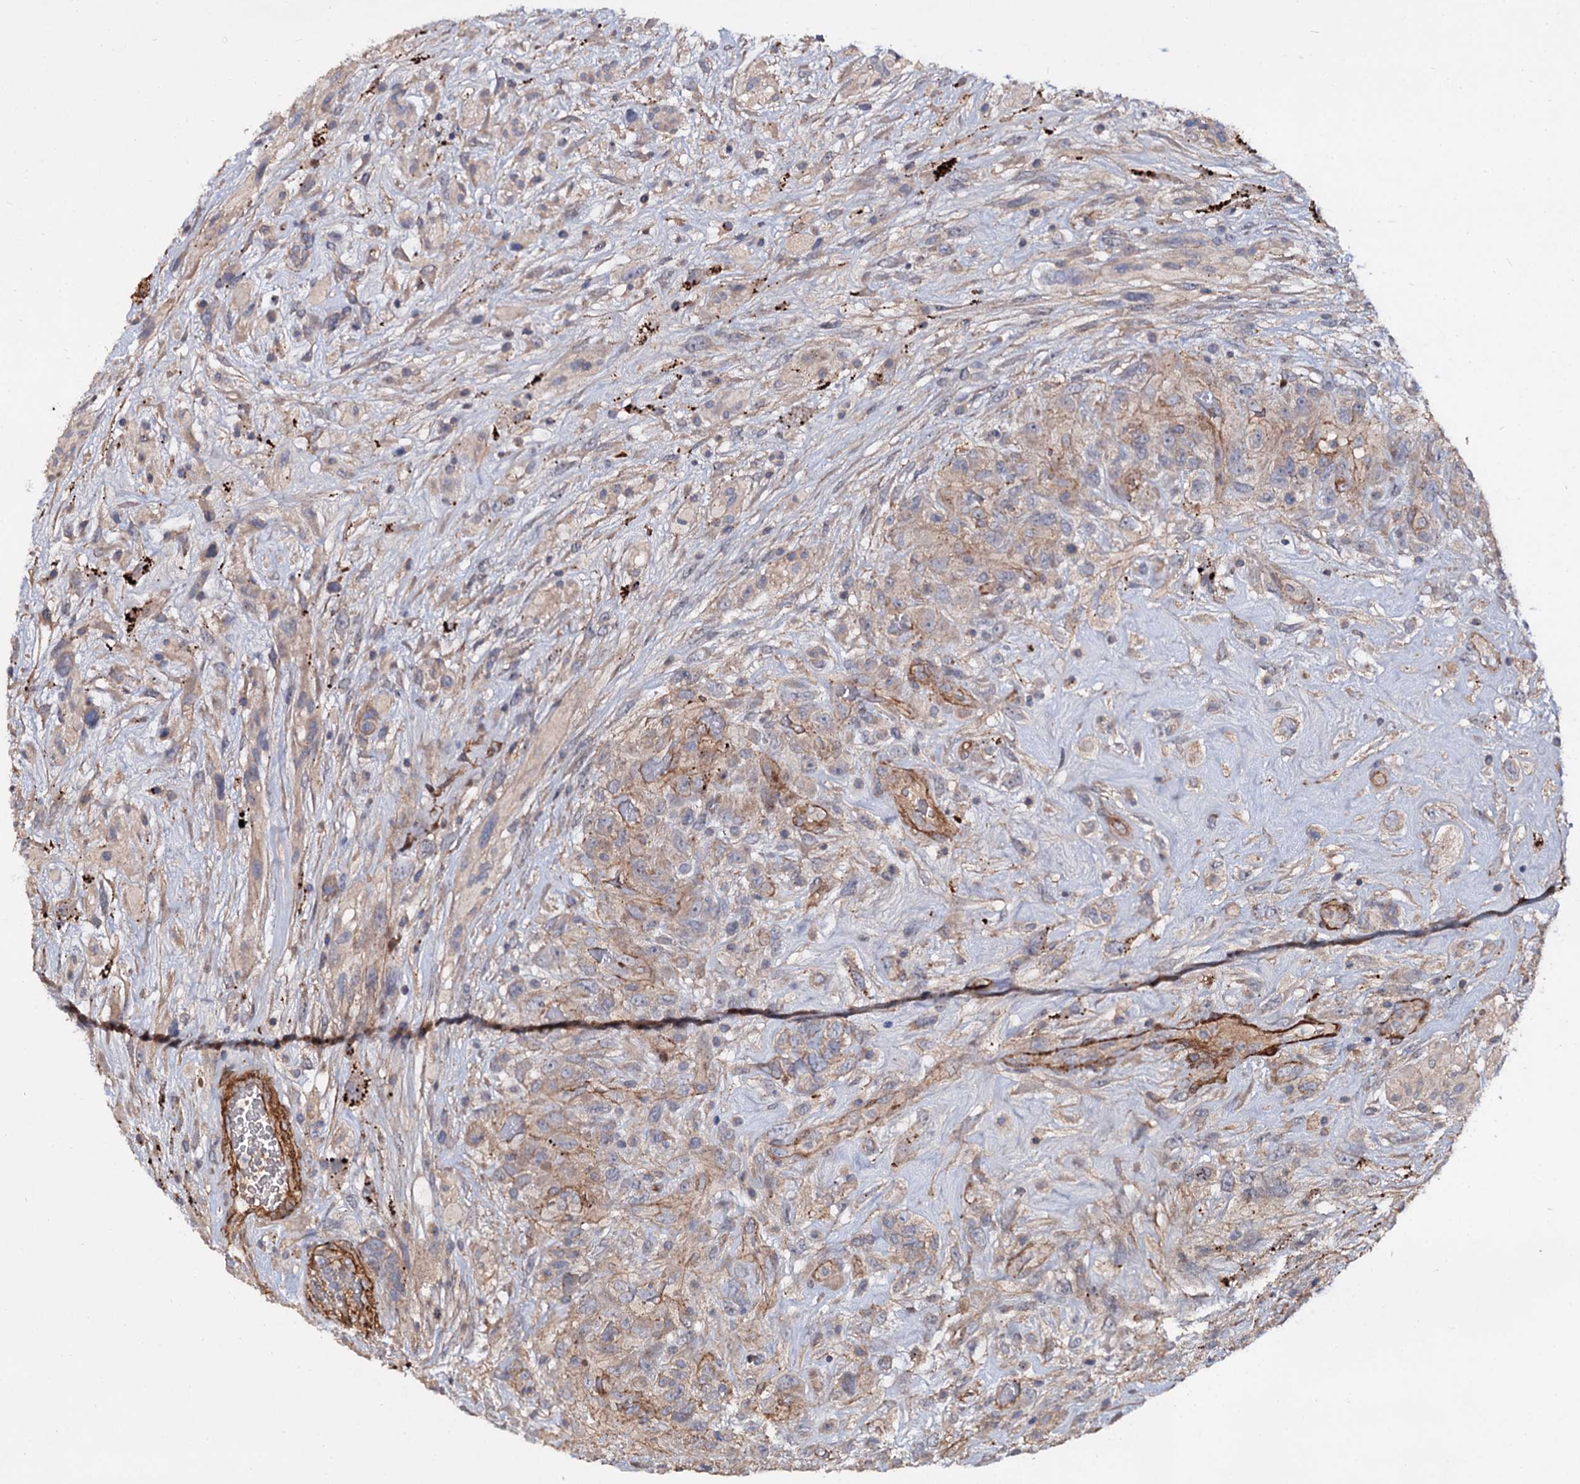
{"staining": {"intensity": "negative", "quantity": "none", "location": "none"}, "tissue": "glioma", "cell_type": "Tumor cells", "image_type": "cancer", "snomed": [{"axis": "morphology", "description": "Glioma, malignant, High grade"}, {"axis": "topography", "description": "Brain"}], "caption": "DAB immunohistochemical staining of human glioma displays no significant expression in tumor cells. The staining was performed using DAB to visualize the protein expression in brown, while the nuclei were stained in blue with hematoxylin (Magnification: 20x).", "gene": "ISM2", "patient": {"sex": "male", "age": 61}}